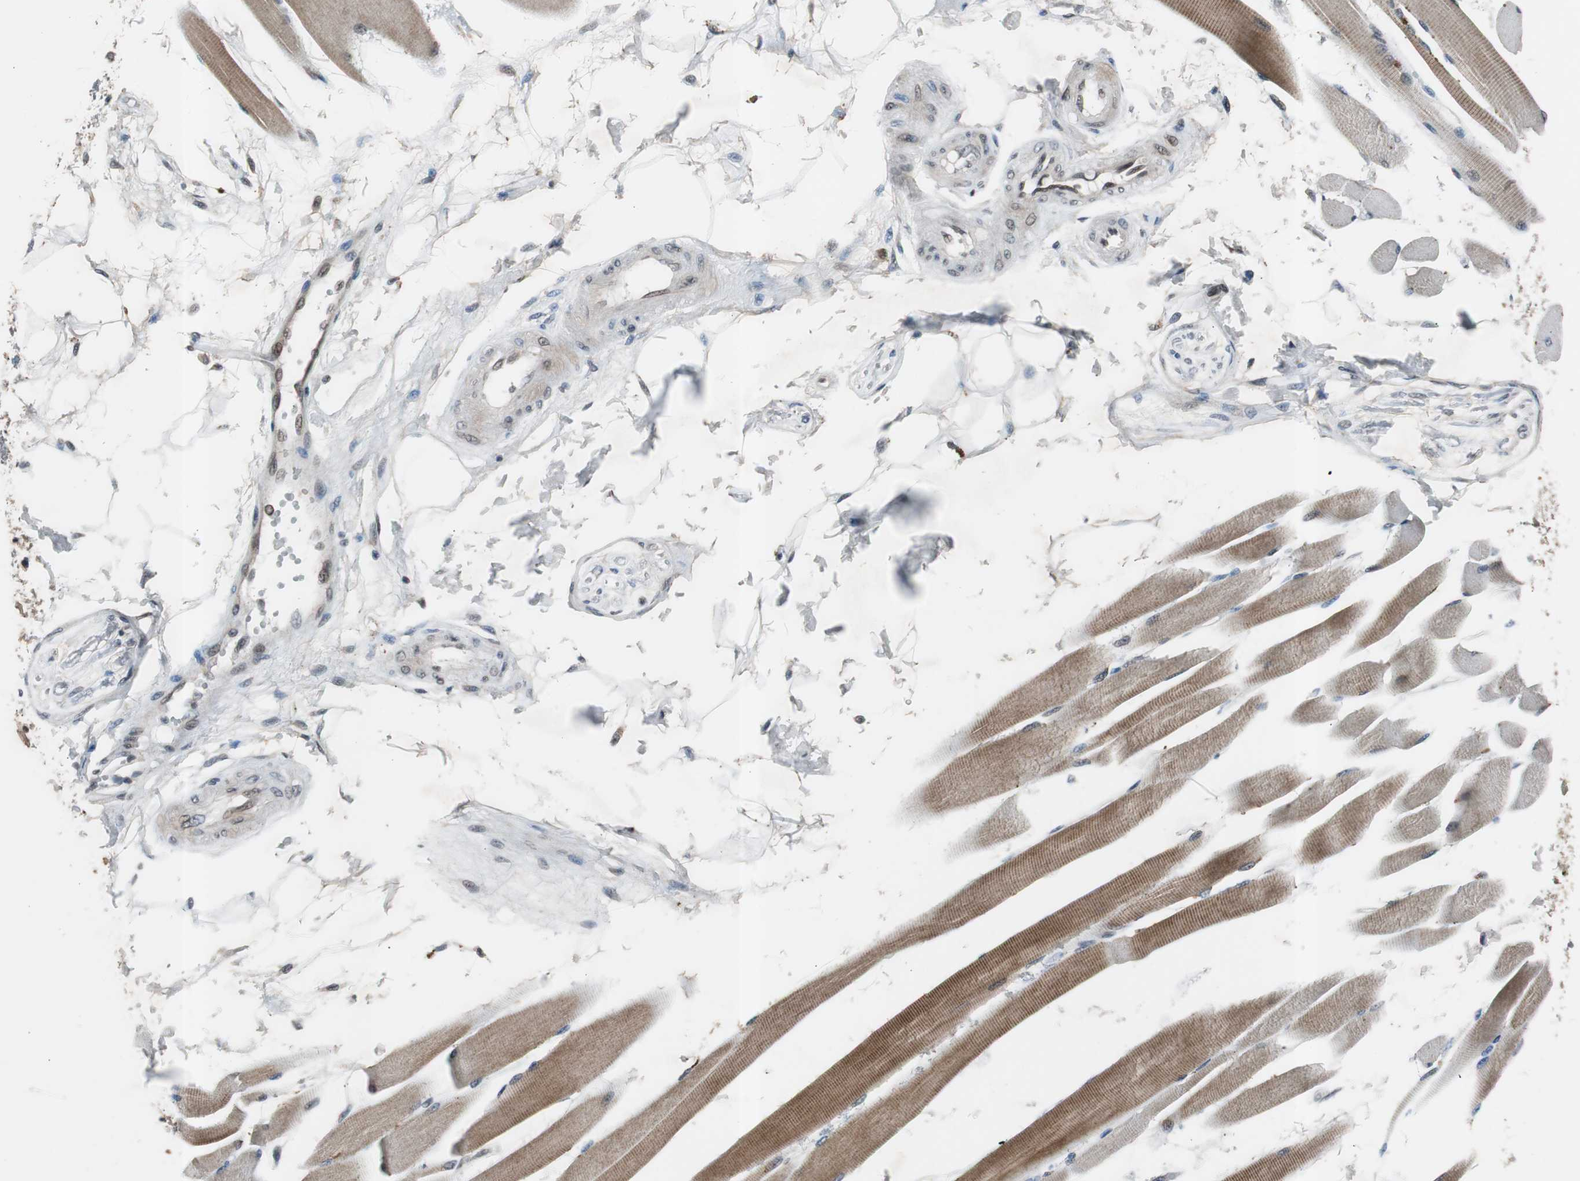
{"staining": {"intensity": "moderate", "quantity": ">75%", "location": "cytoplasmic/membranous"}, "tissue": "skeletal muscle", "cell_type": "Myocytes", "image_type": "normal", "snomed": [{"axis": "morphology", "description": "Normal tissue, NOS"}, {"axis": "topography", "description": "Skeletal muscle"}, {"axis": "topography", "description": "Peripheral nerve tissue"}], "caption": "This photomicrograph shows benign skeletal muscle stained with immunohistochemistry (IHC) to label a protein in brown. The cytoplasmic/membranous of myocytes show moderate positivity for the protein. Nuclei are counter-stained blue.", "gene": "BOLA1", "patient": {"sex": "female", "age": 84}}